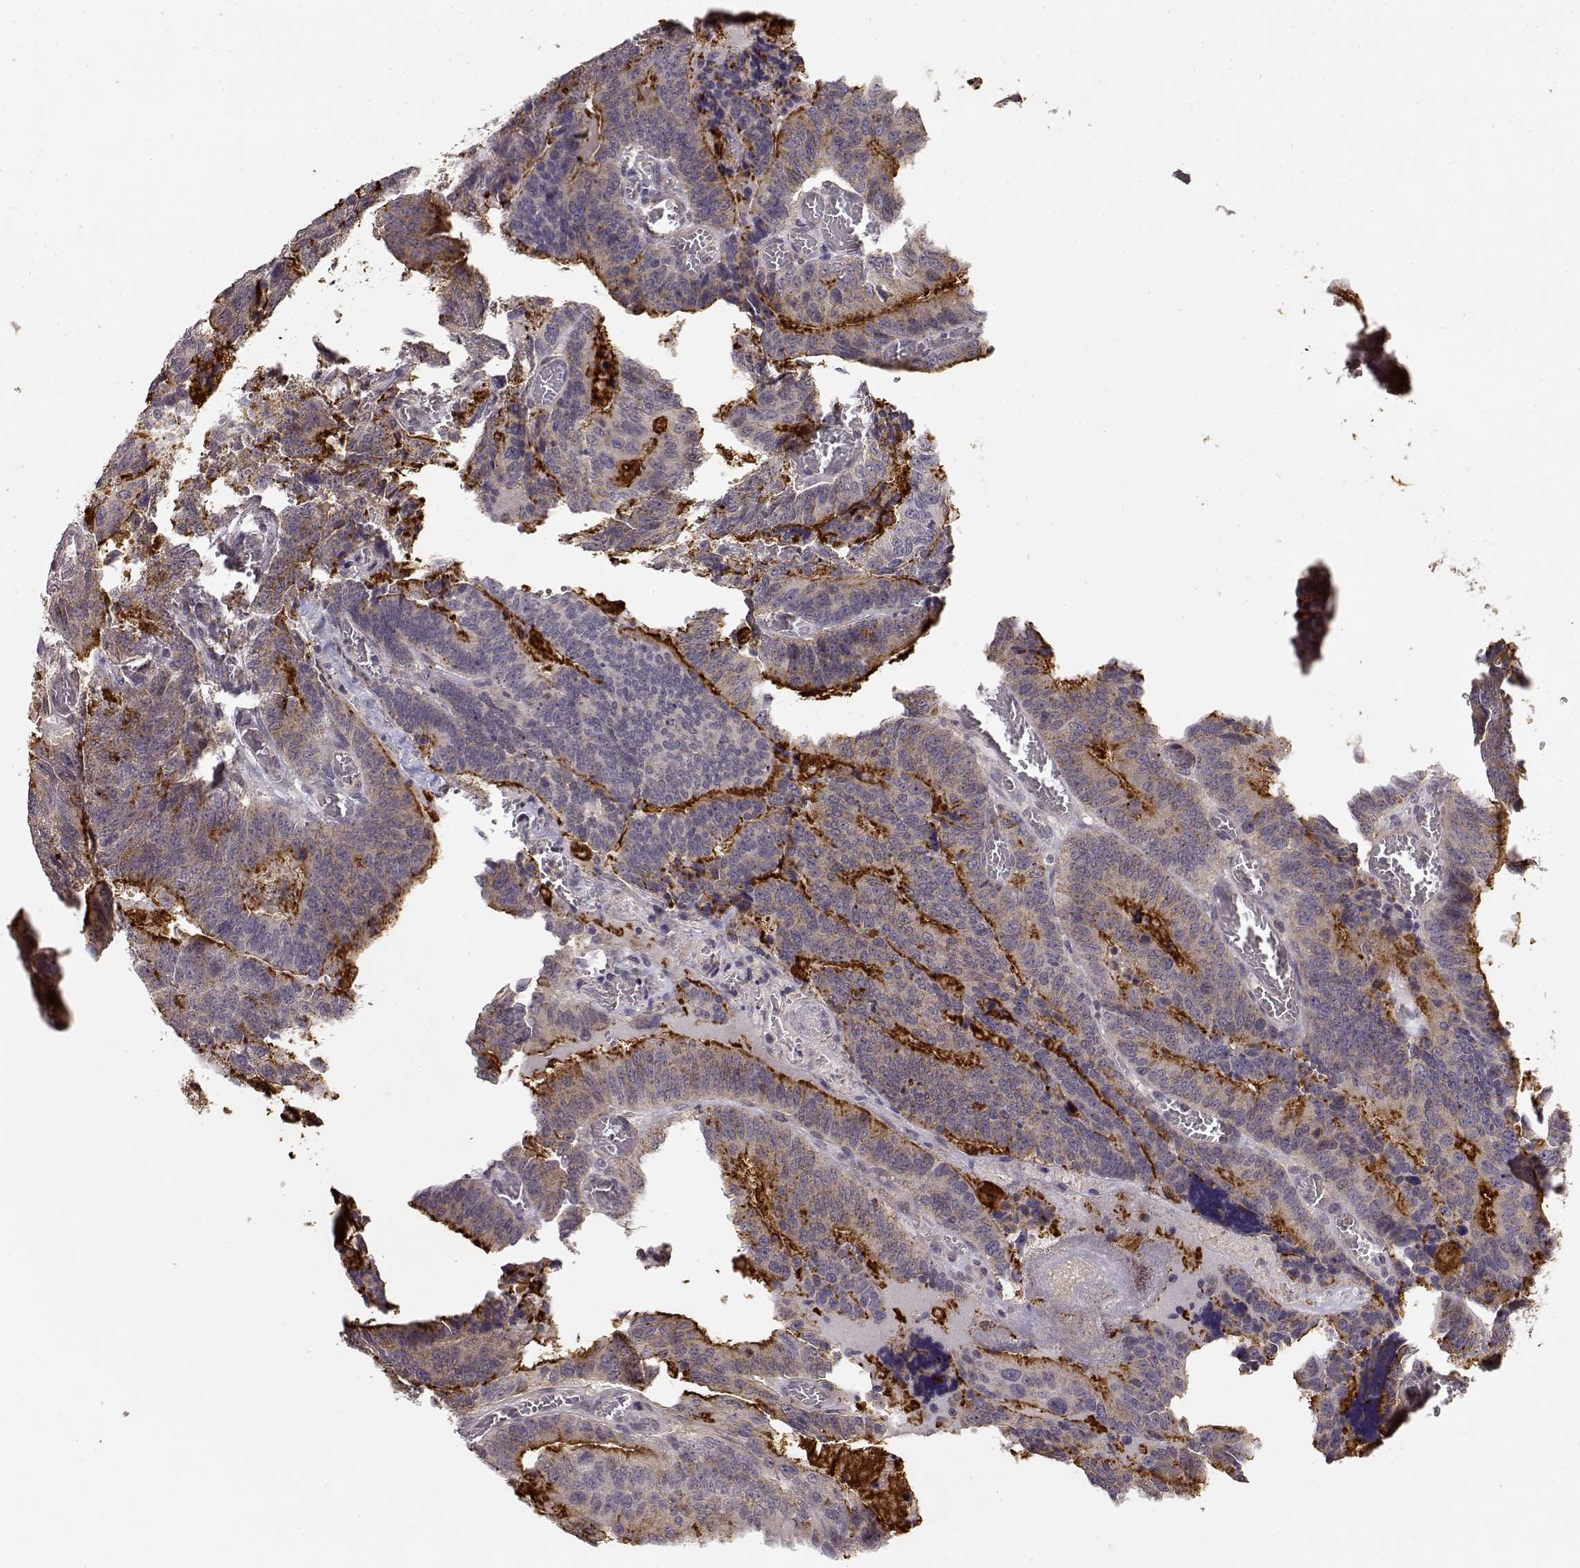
{"staining": {"intensity": "strong", "quantity": "<25%", "location": "cytoplasmic/membranous"}, "tissue": "colorectal cancer", "cell_type": "Tumor cells", "image_type": "cancer", "snomed": [{"axis": "morphology", "description": "Adenocarcinoma, NOS"}, {"axis": "topography", "description": "Colon"}], "caption": "Immunohistochemical staining of colorectal cancer exhibits medium levels of strong cytoplasmic/membranous protein positivity in approximately <25% of tumor cells.", "gene": "IFITM1", "patient": {"sex": "female", "age": 82}}